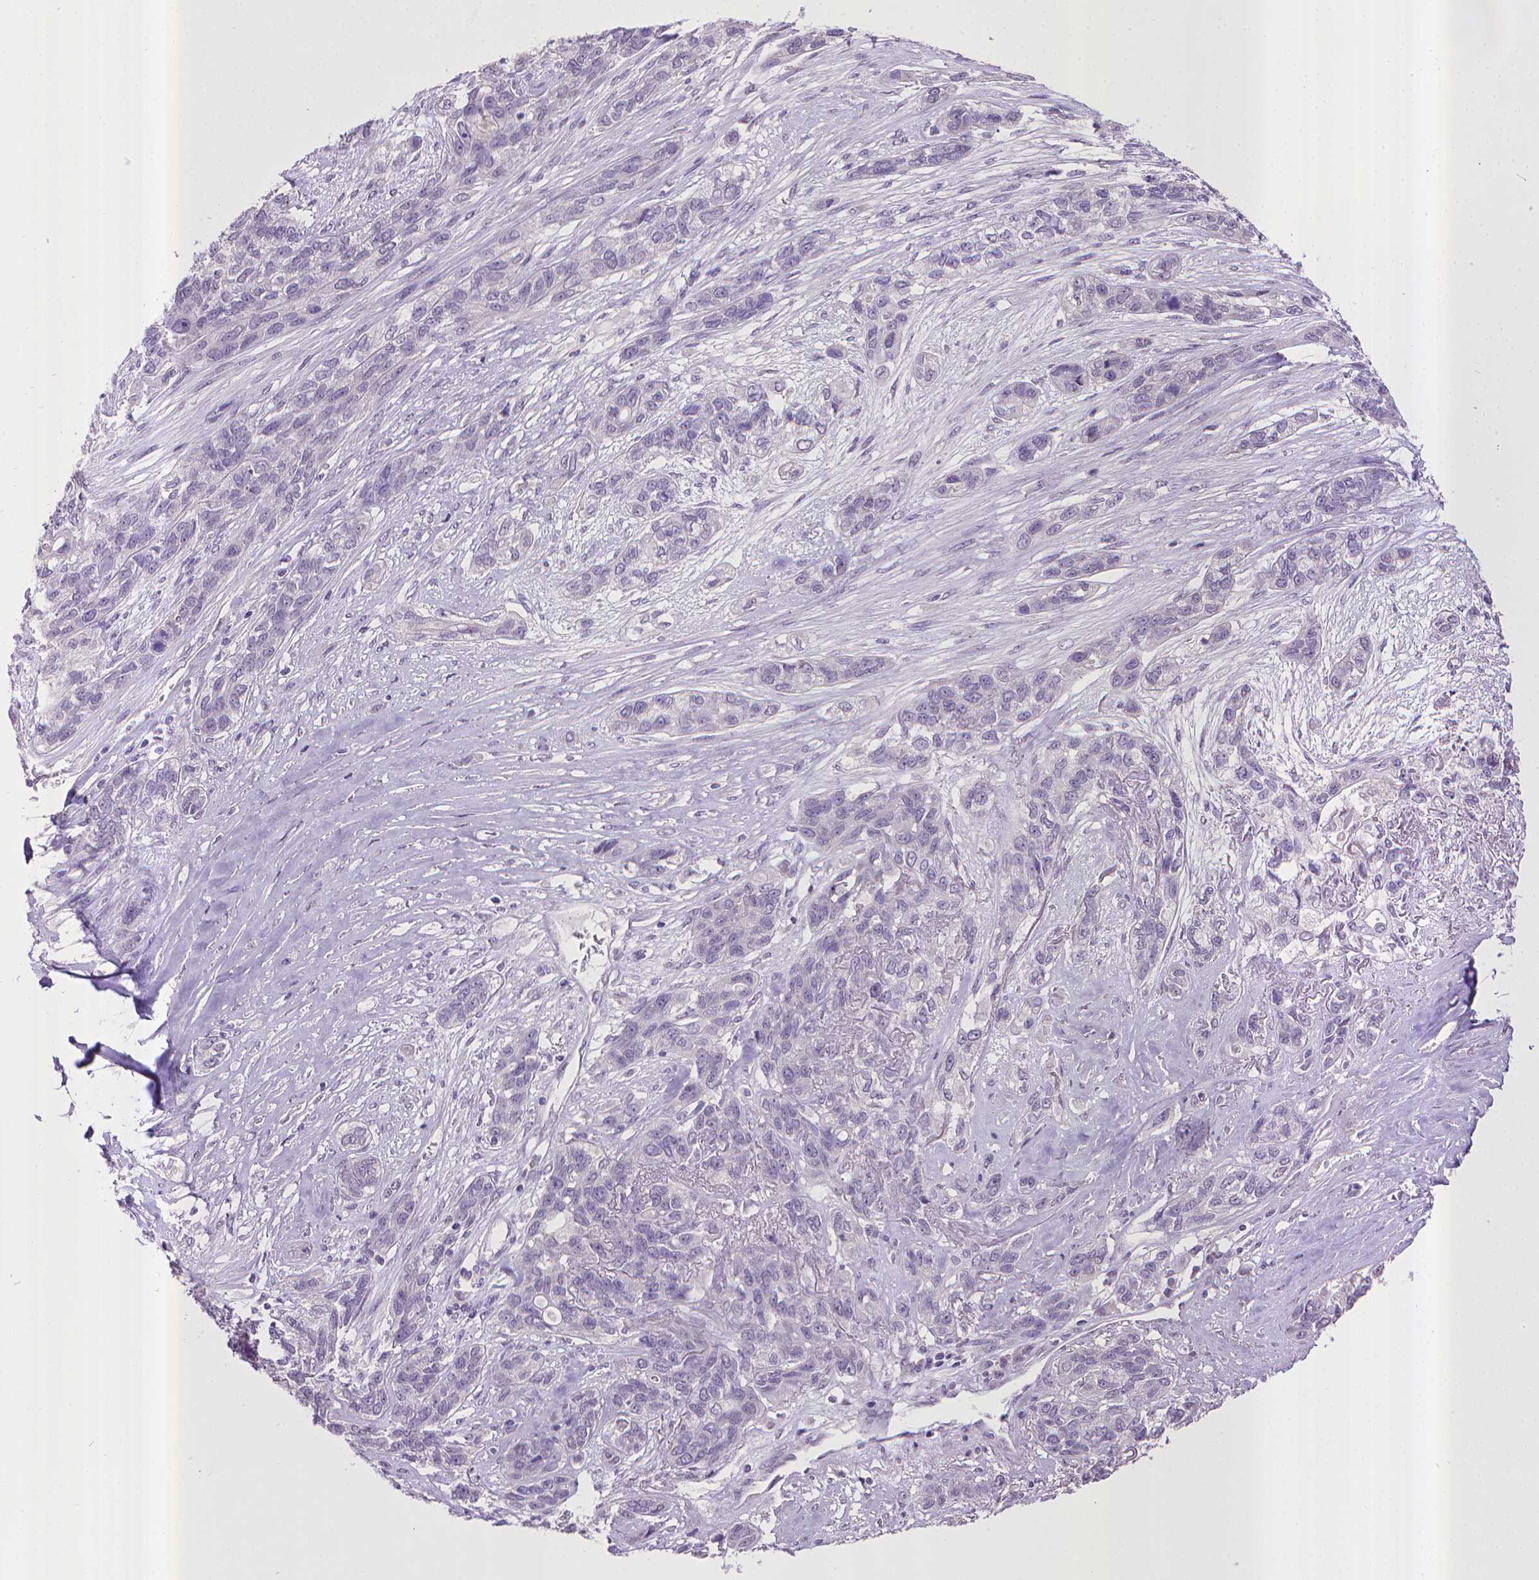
{"staining": {"intensity": "negative", "quantity": "none", "location": "none"}, "tissue": "lung cancer", "cell_type": "Tumor cells", "image_type": "cancer", "snomed": [{"axis": "morphology", "description": "Squamous cell carcinoma, NOS"}, {"axis": "topography", "description": "Lung"}], "caption": "This is a image of immunohistochemistry (IHC) staining of lung cancer (squamous cell carcinoma), which shows no positivity in tumor cells.", "gene": "KMO", "patient": {"sex": "female", "age": 70}}